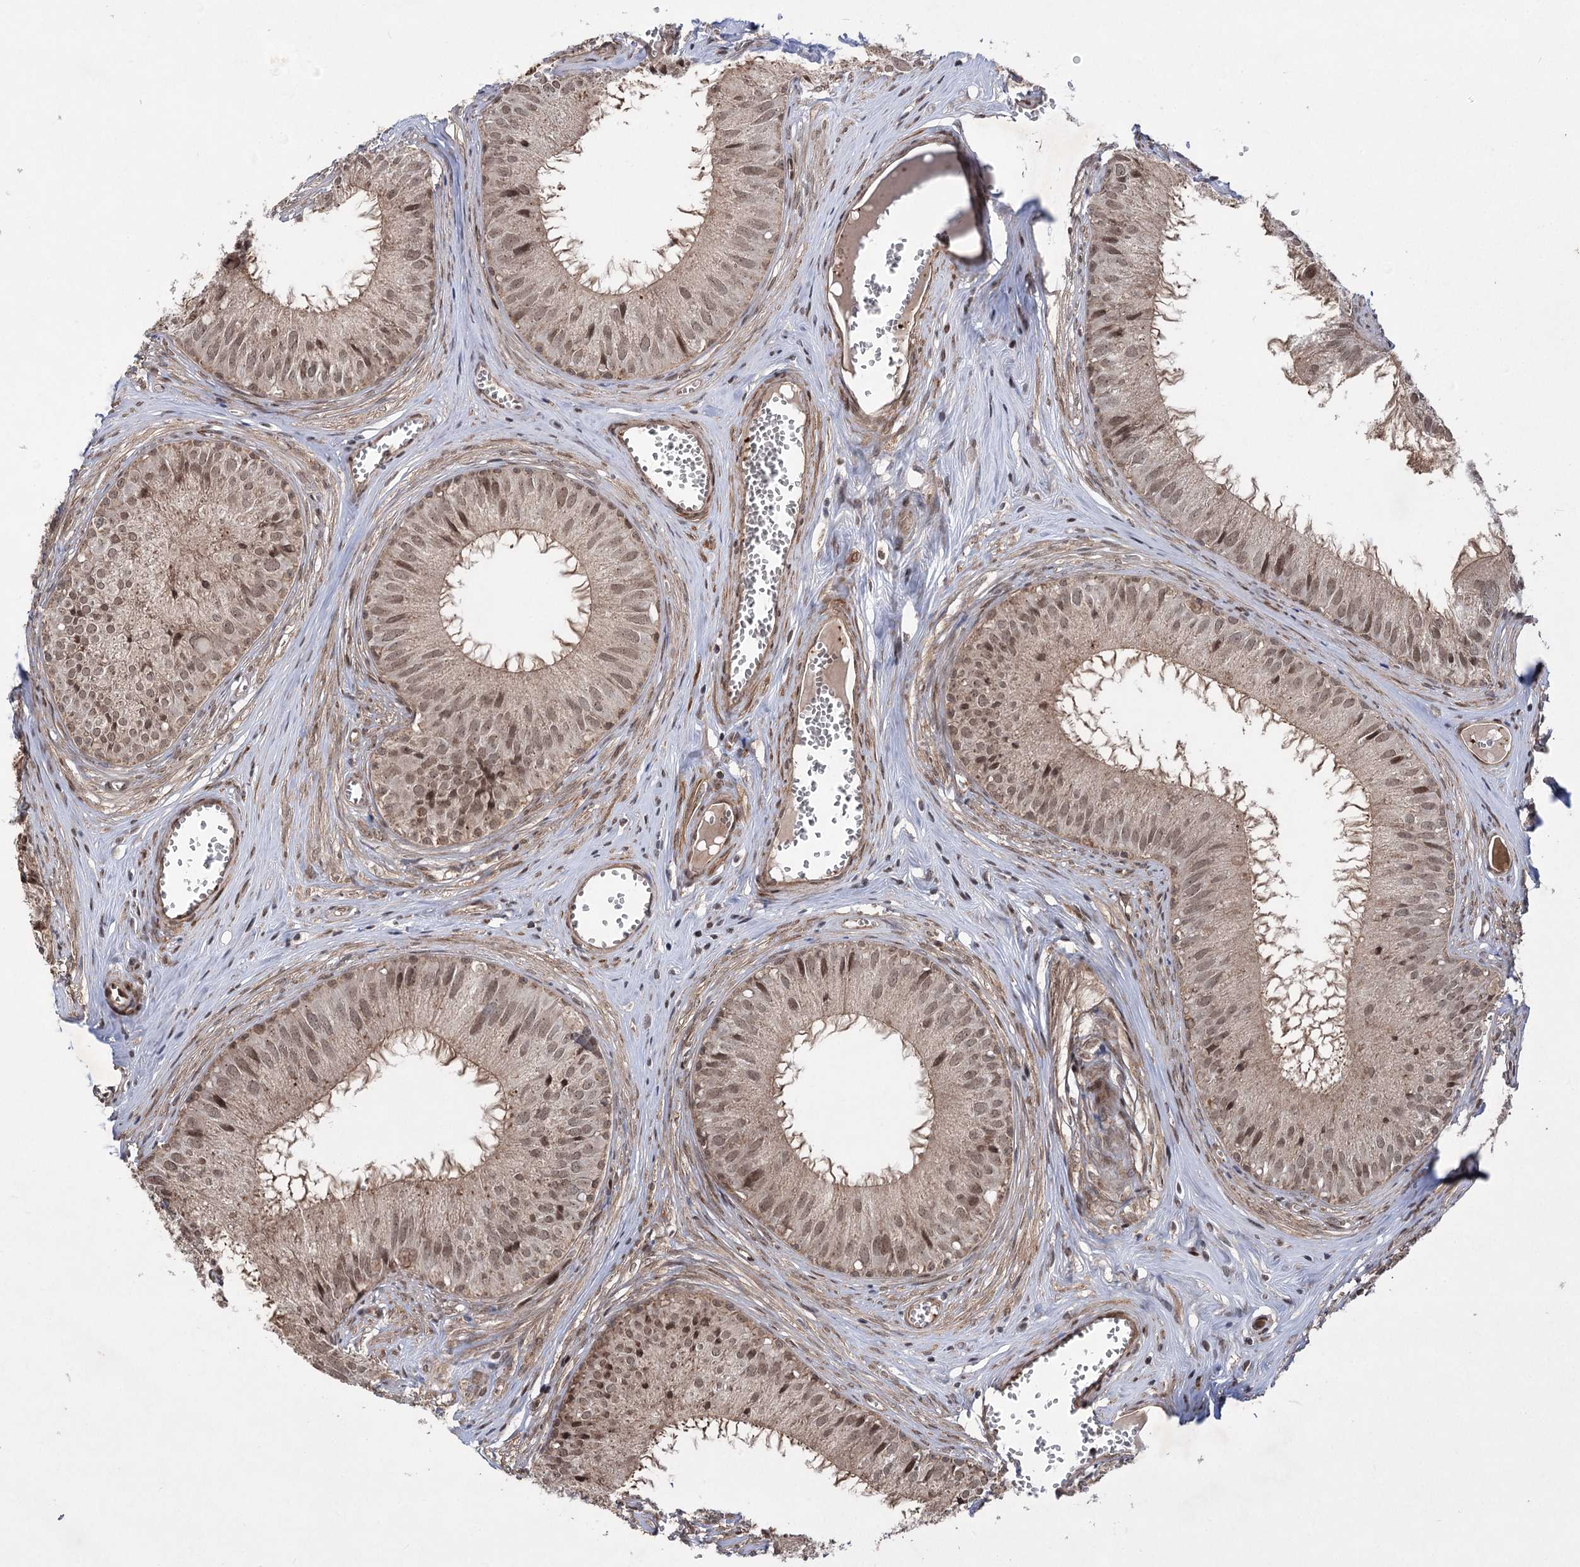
{"staining": {"intensity": "moderate", "quantity": ">75%", "location": "cytoplasmic/membranous,nuclear"}, "tissue": "epididymis", "cell_type": "Glandular cells", "image_type": "normal", "snomed": [{"axis": "morphology", "description": "Normal tissue, NOS"}, {"axis": "topography", "description": "Epididymis"}], "caption": "There is medium levels of moderate cytoplasmic/membranous,nuclear expression in glandular cells of normal epididymis, as demonstrated by immunohistochemical staining (brown color).", "gene": "TENM2", "patient": {"sex": "male", "age": 36}}